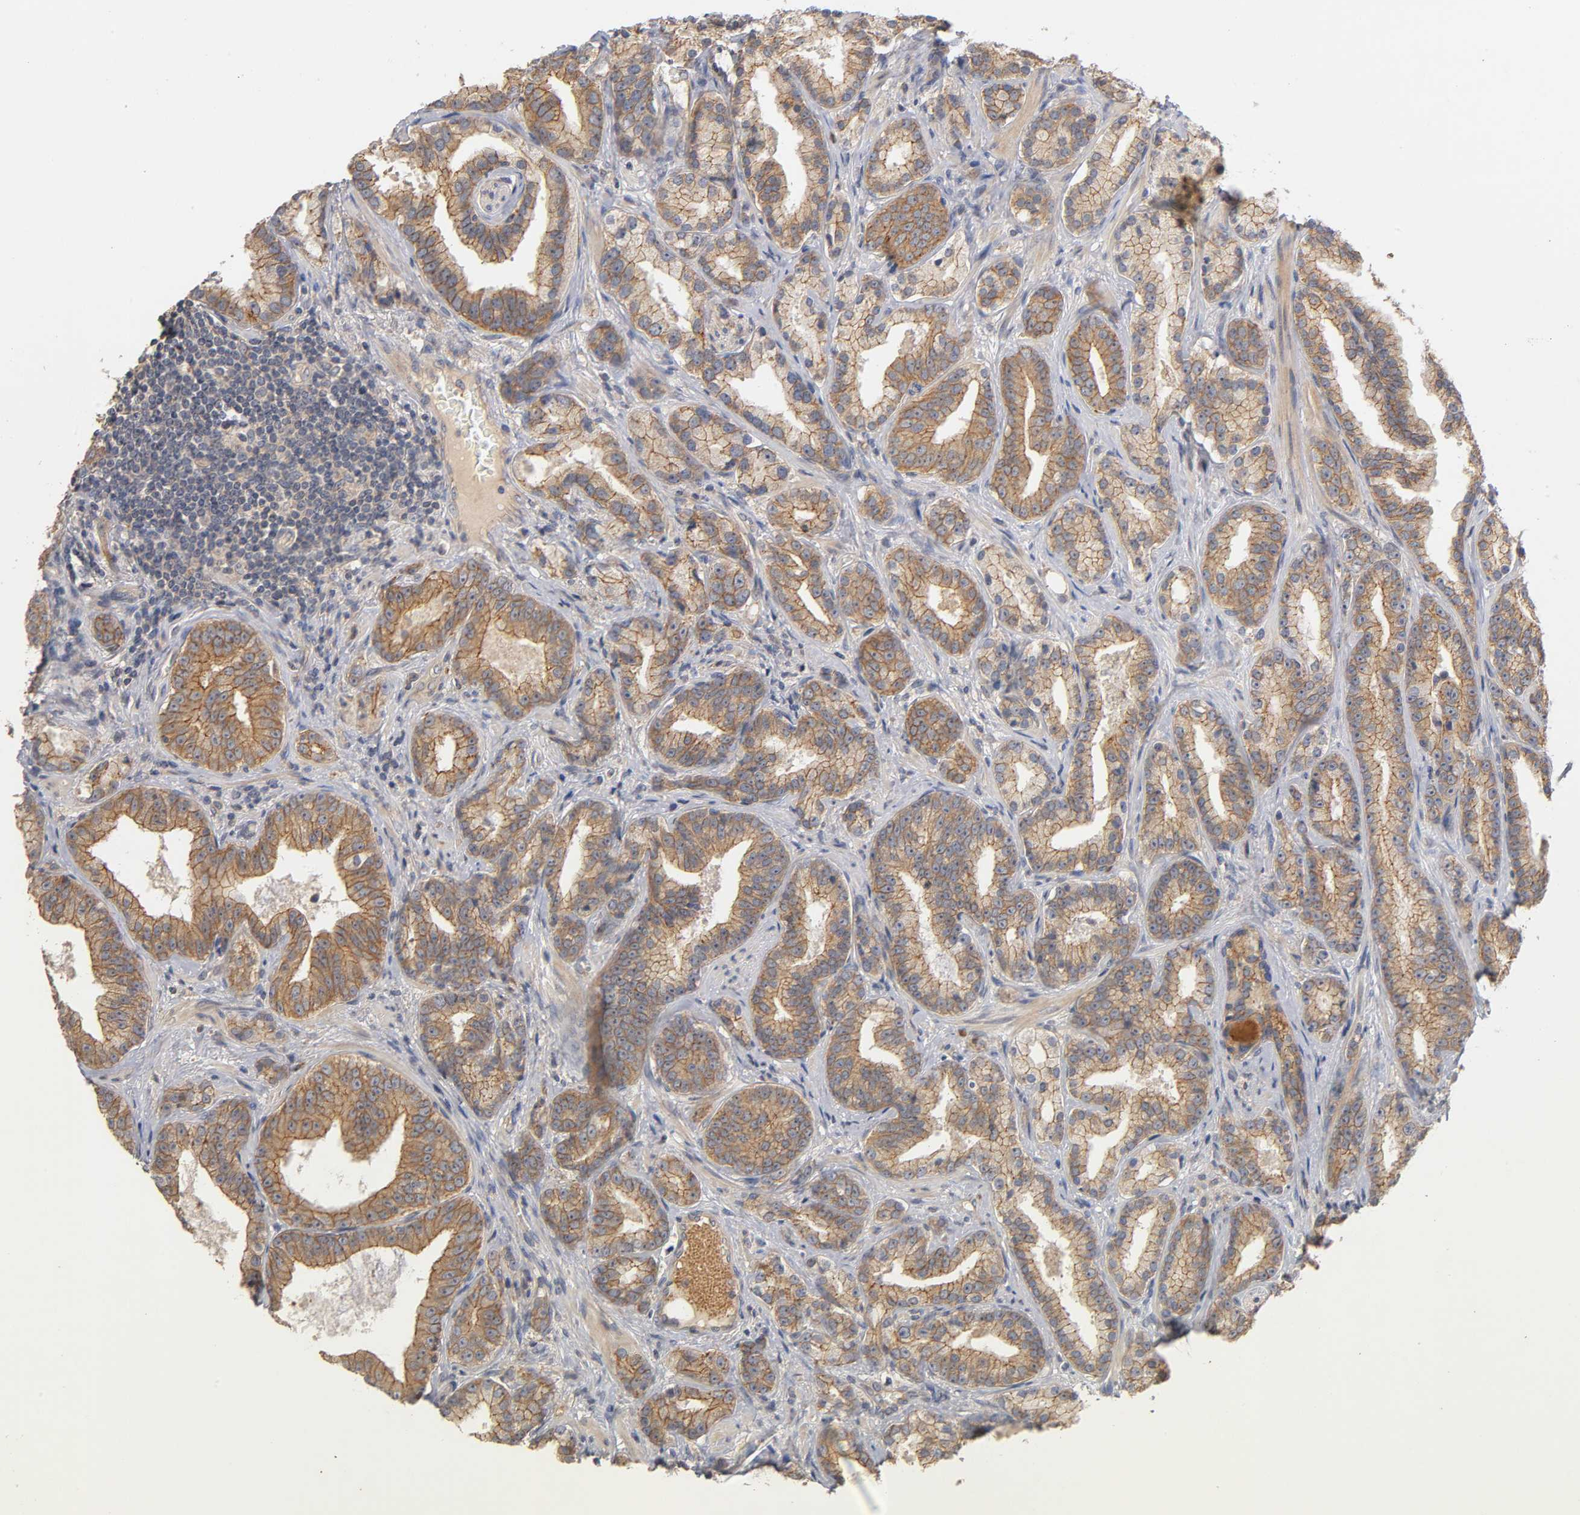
{"staining": {"intensity": "moderate", "quantity": ">75%", "location": "cytoplasmic/membranous"}, "tissue": "prostate cancer", "cell_type": "Tumor cells", "image_type": "cancer", "snomed": [{"axis": "morphology", "description": "Adenocarcinoma, Low grade"}, {"axis": "topography", "description": "Prostate"}], "caption": "Approximately >75% of tumor cells in human prostate cancer (adenocarcinoma (low-grade)) display moderate cytoplasmic/membranous protein expression as visualized by brown immunohistochemical staining.", "gene": "PDZD11", "patient": {"sex": "male", "age": 63}}